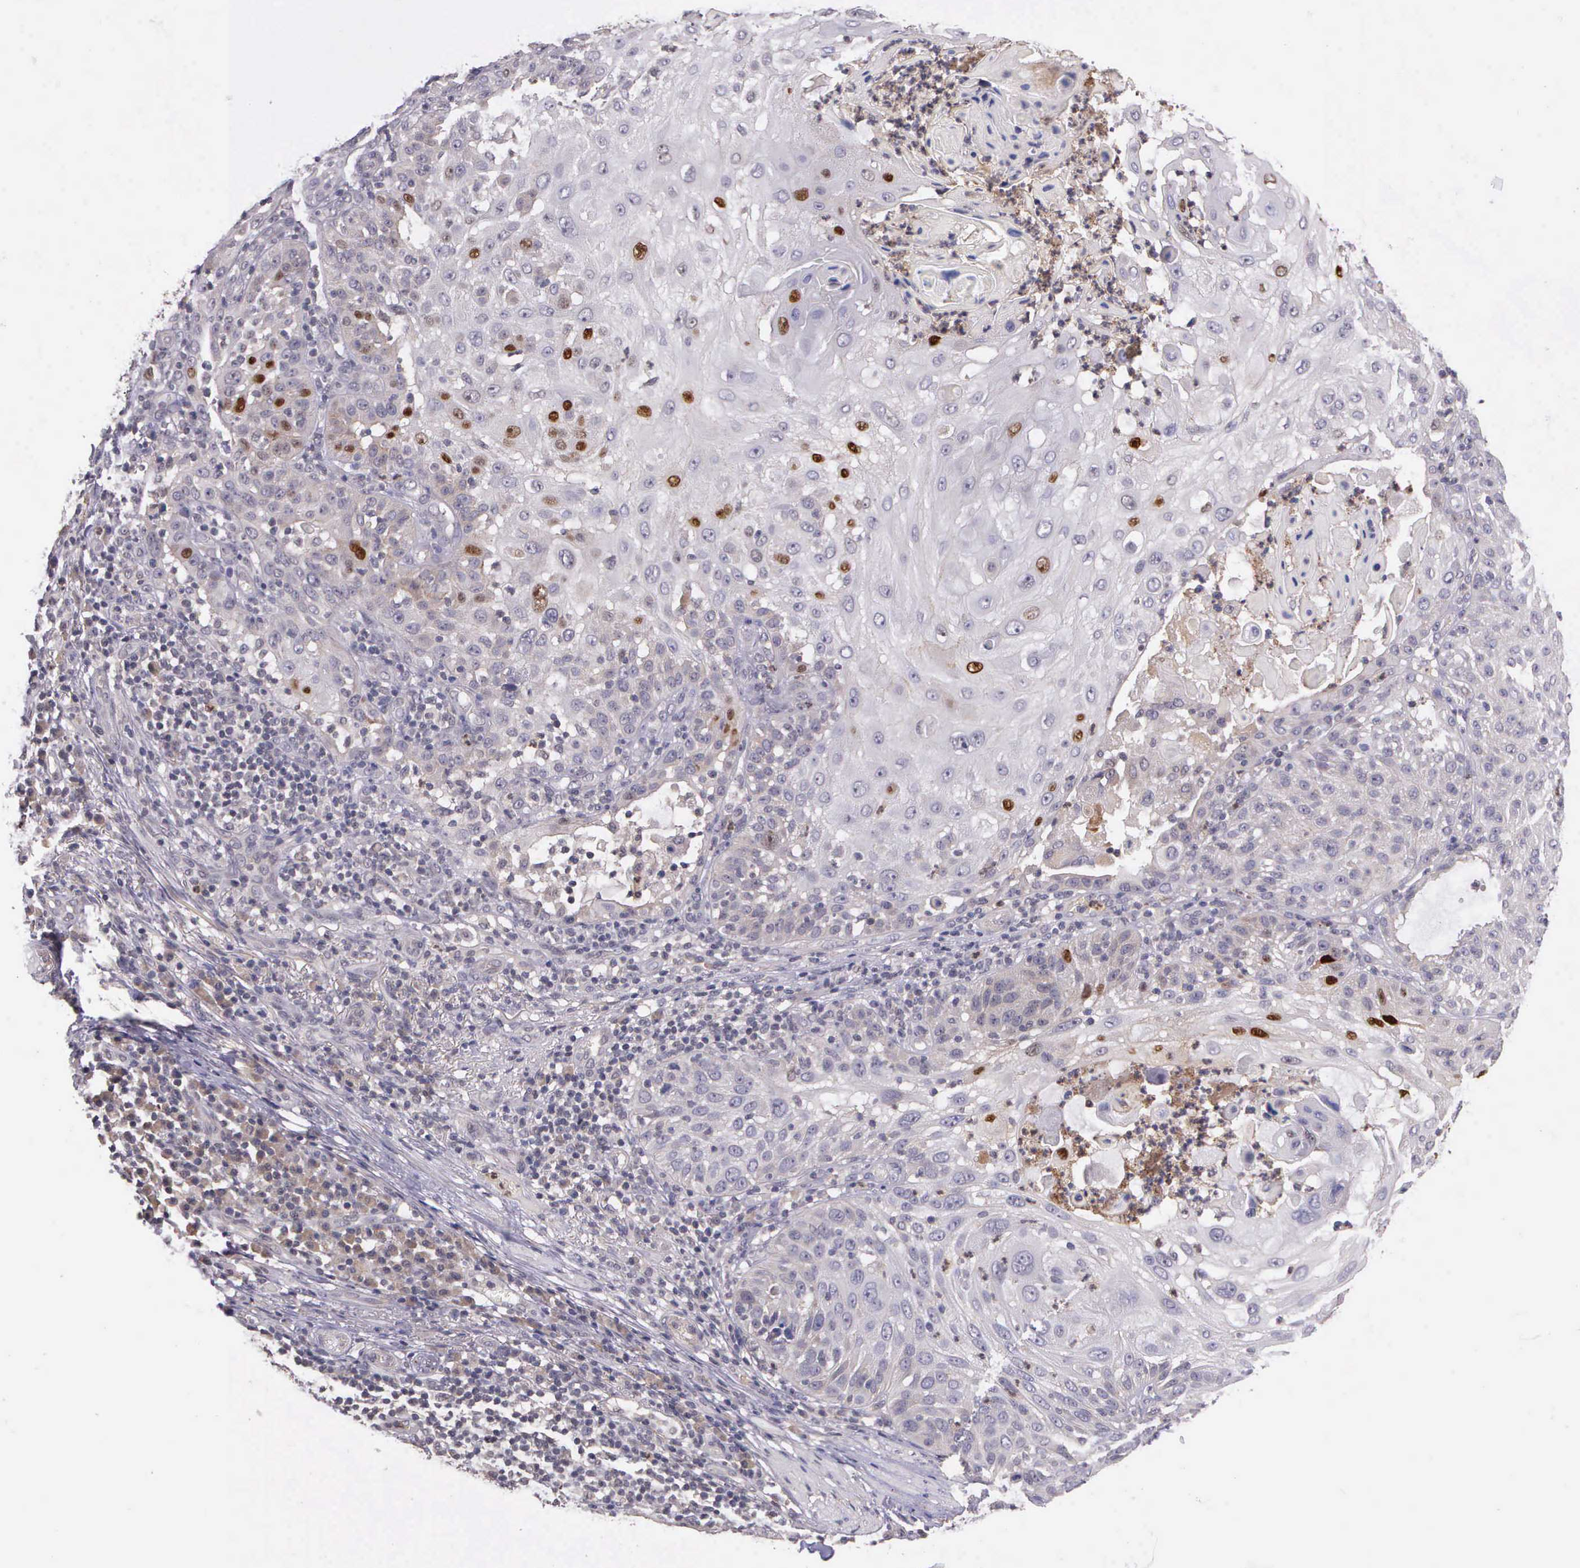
{"staining": {"intensity": "strong", "quantity": "<25%", "location": "nuclear"}, "tissue": "skin cancer", "cell_type": "Tumor cells", "image_type": "cancer", "snomed": [{"axis": "morphology", "description": "Squamous cell carcinoma, NOS"}, {"axis": "topography", "description": "Skin"}], "caption": "Protein staining of skin cancer (squamous cell carcinoma) tissue displays strong nuclear positivity in approximately <25% of tumor cells.", "gene": "PRICKLE3", "patient": {"sex": "female", "age": 89}}